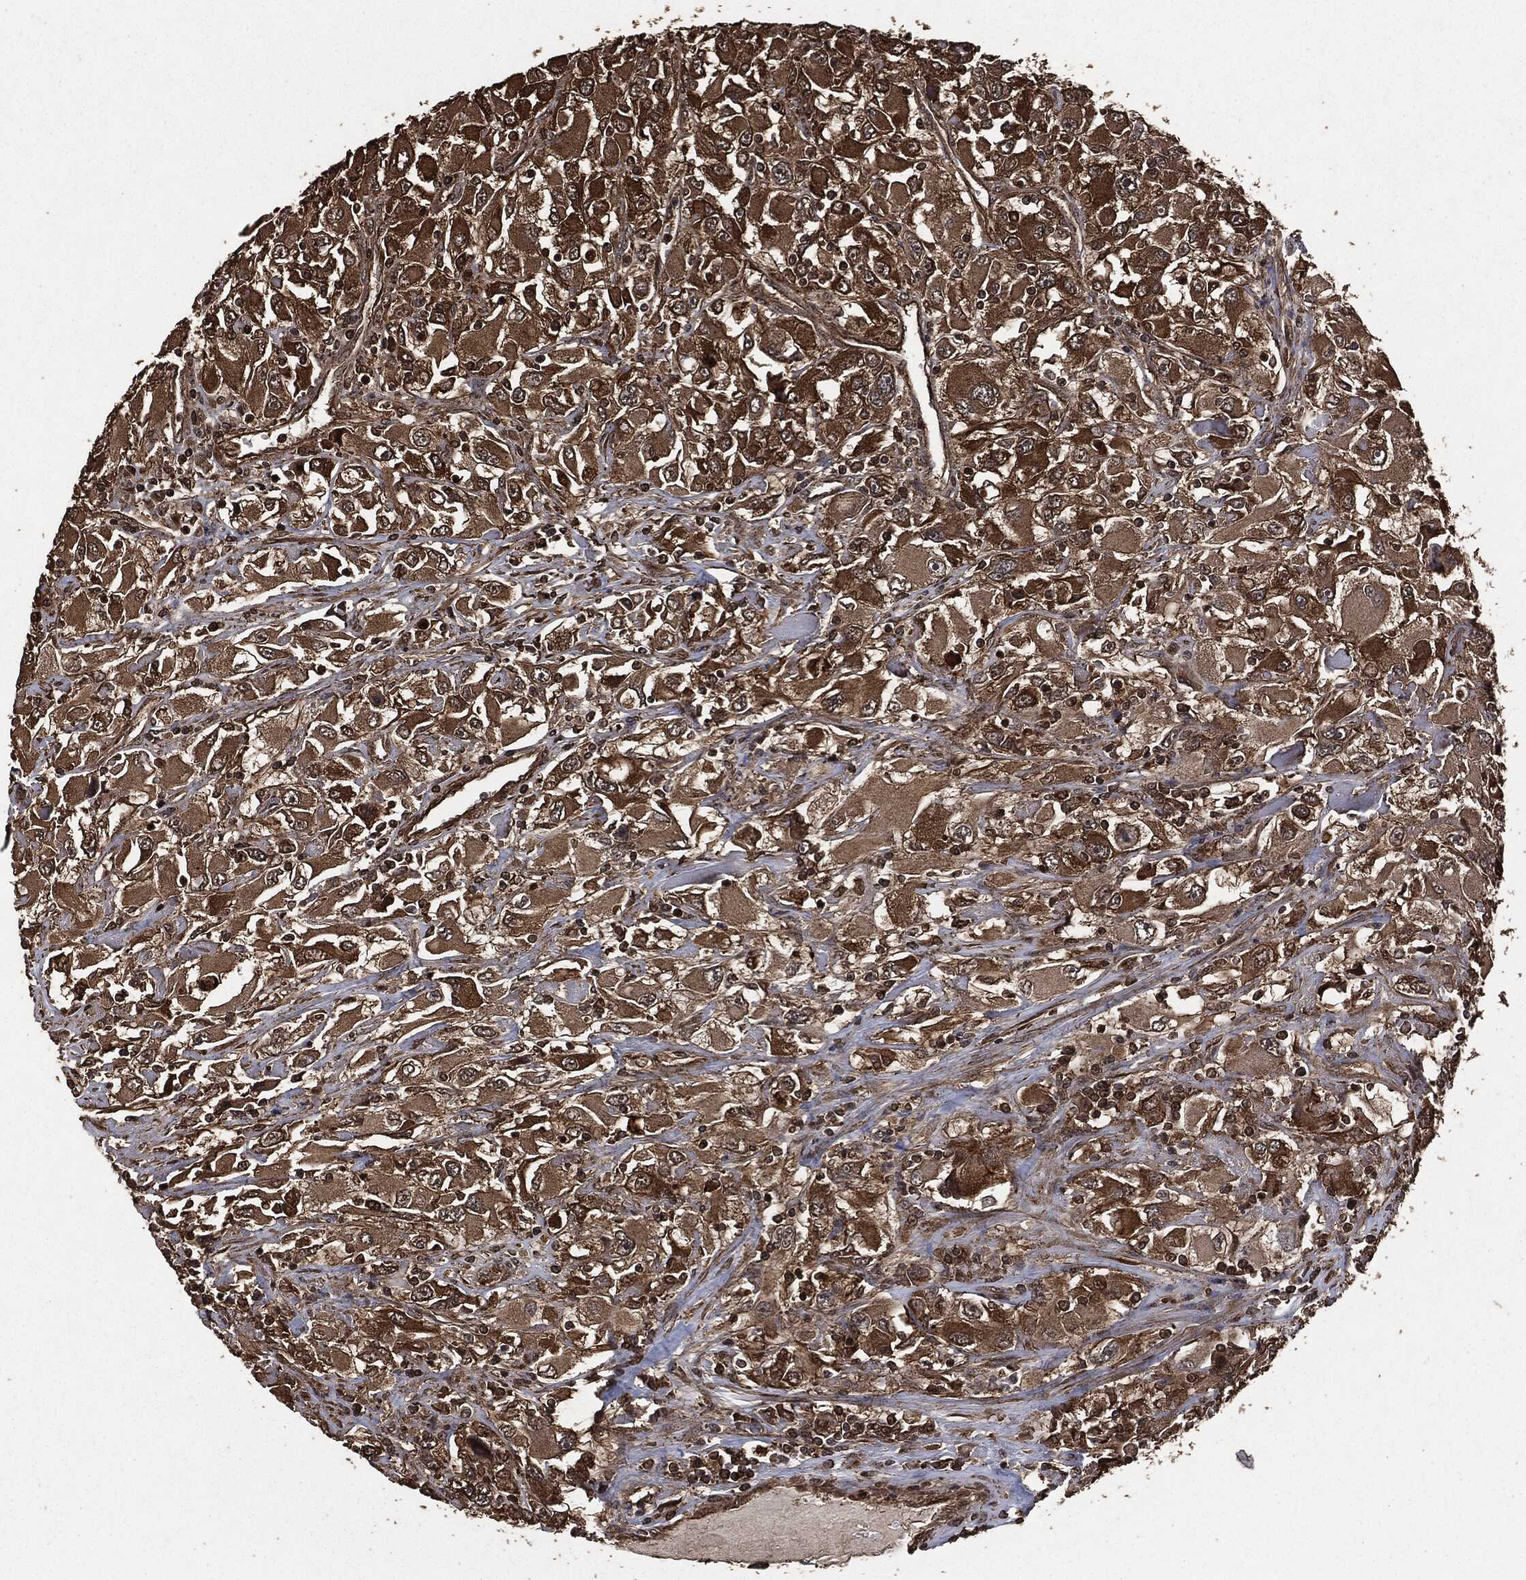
{"staining": {"intensity": "strong", "quantity": "25%-75%", "location": "cytoplasmic/membranous"}, "tissue": "renal cancer", "cell_type": "Tumor cells", "image_type": "cancer", "snomed": [{"axis": "morphology", "description": "Adenocarcinoma, NOS"}, {"axis": "topography", "description": "Kidney"}], "caption": "Approximately 25%-75% of tumor cells in renal cancer exhibit strong cytoplasmic/membranous protein positivity as visualized by brown immunohistochemical staining.", "gene": "HRAS", "patient": {"sex": "female", "age": 52}}